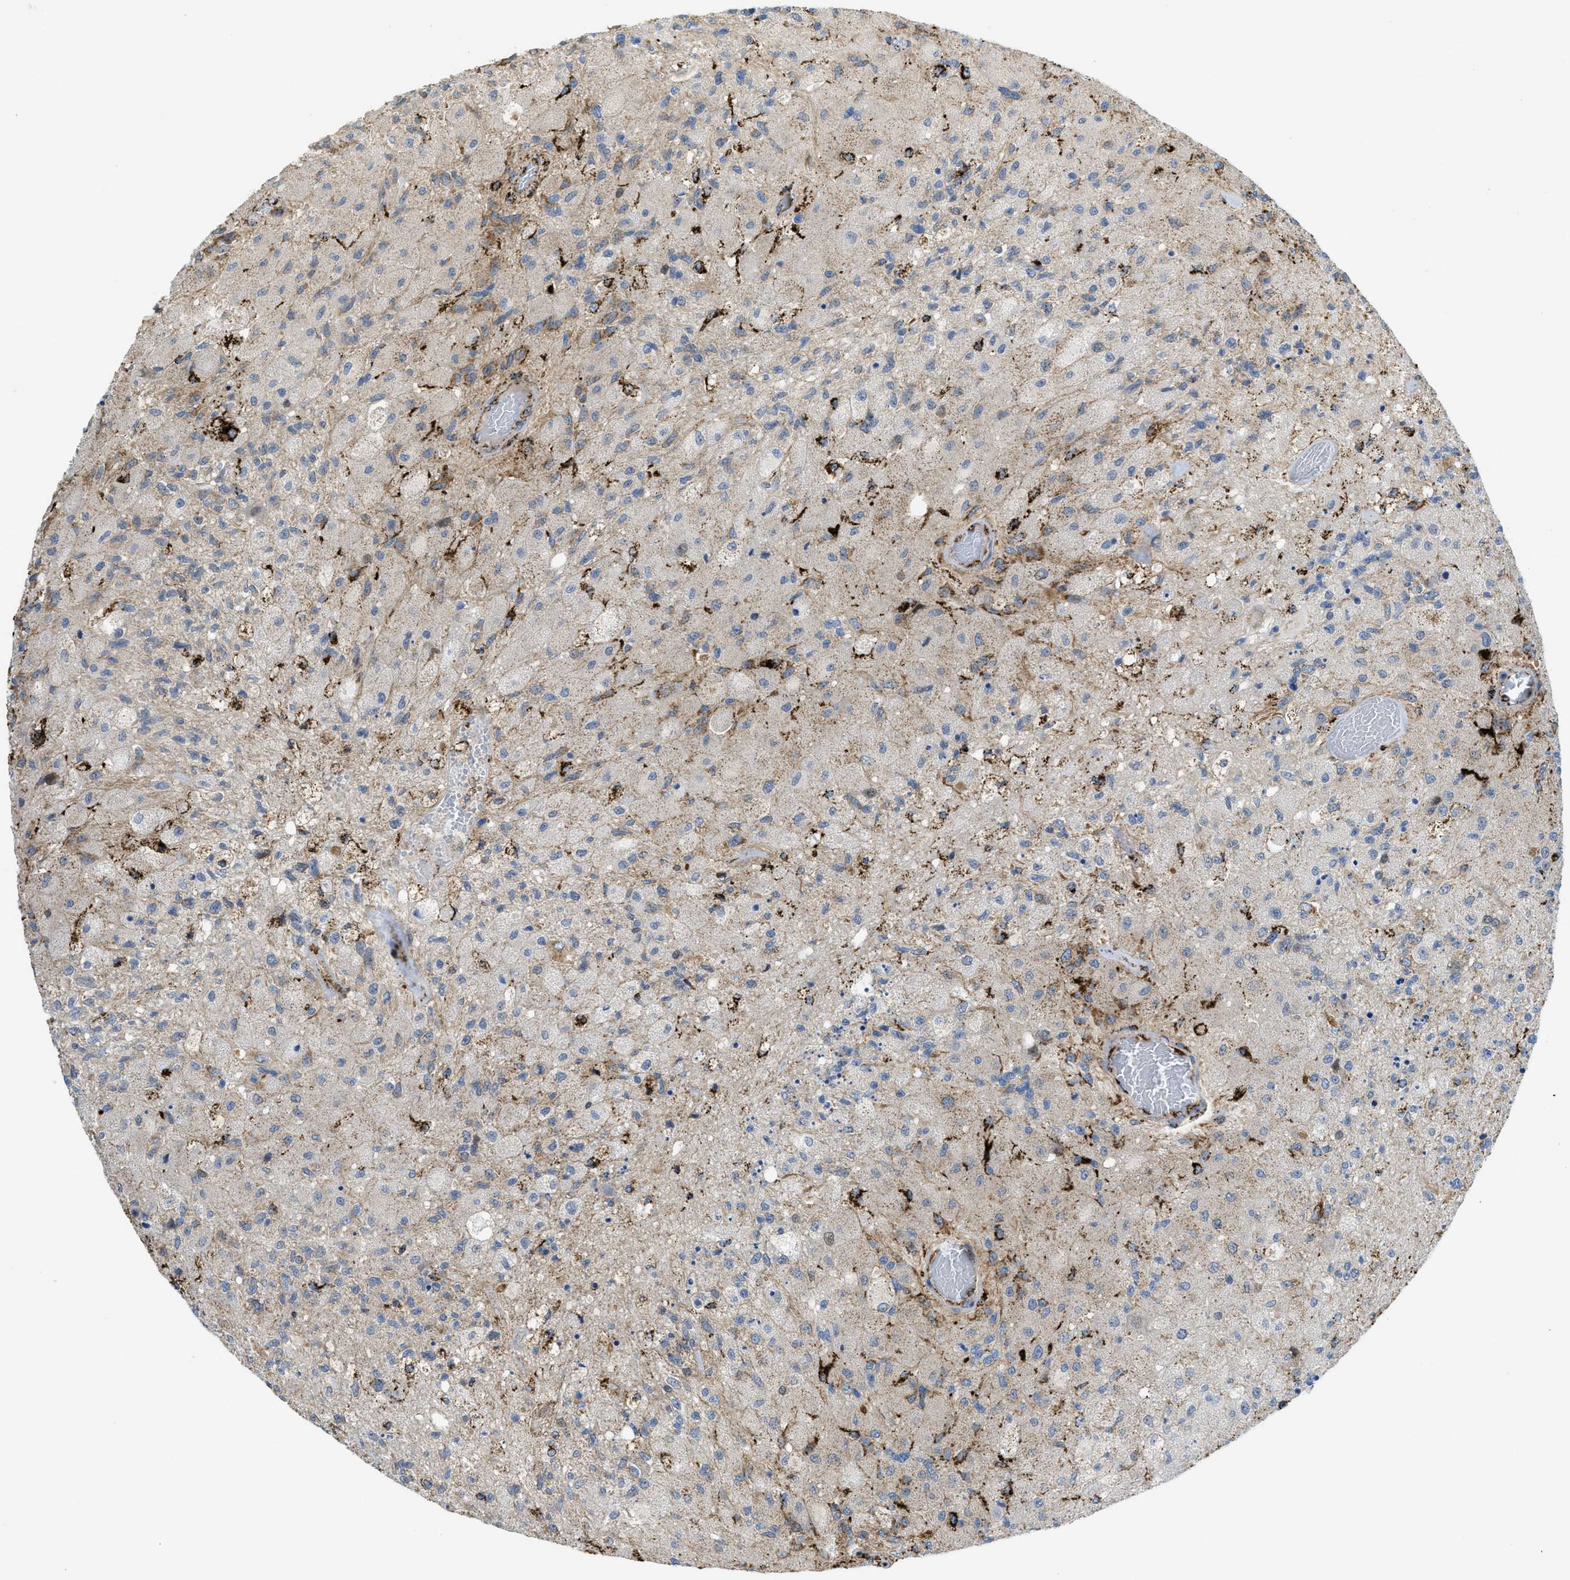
{"staining": {"intensity": "negative", "quantity": "none", "location": "none"}, "tissue": "glioma", "cell_type": "Tumor cells", "image_type": "cancer", "snomed": [{"axis": "morphology", "description": "Normal tissue, NOS"}, {"axis": "morphology", "description": "Glioma, malignant, High grade"}, {"axis": "topography", "description": "Cerebral cortex"}], "caption": "Immunohistochemistry (IHC) image of neoplastic tissue: malignant glioma (high-grade) stained with DAB demonstrates no significant protein positivity in tumor cells. Nuclei are stained in blue.", "gene": "SQOR", "patient": {"sex": "male", "age": 77}}